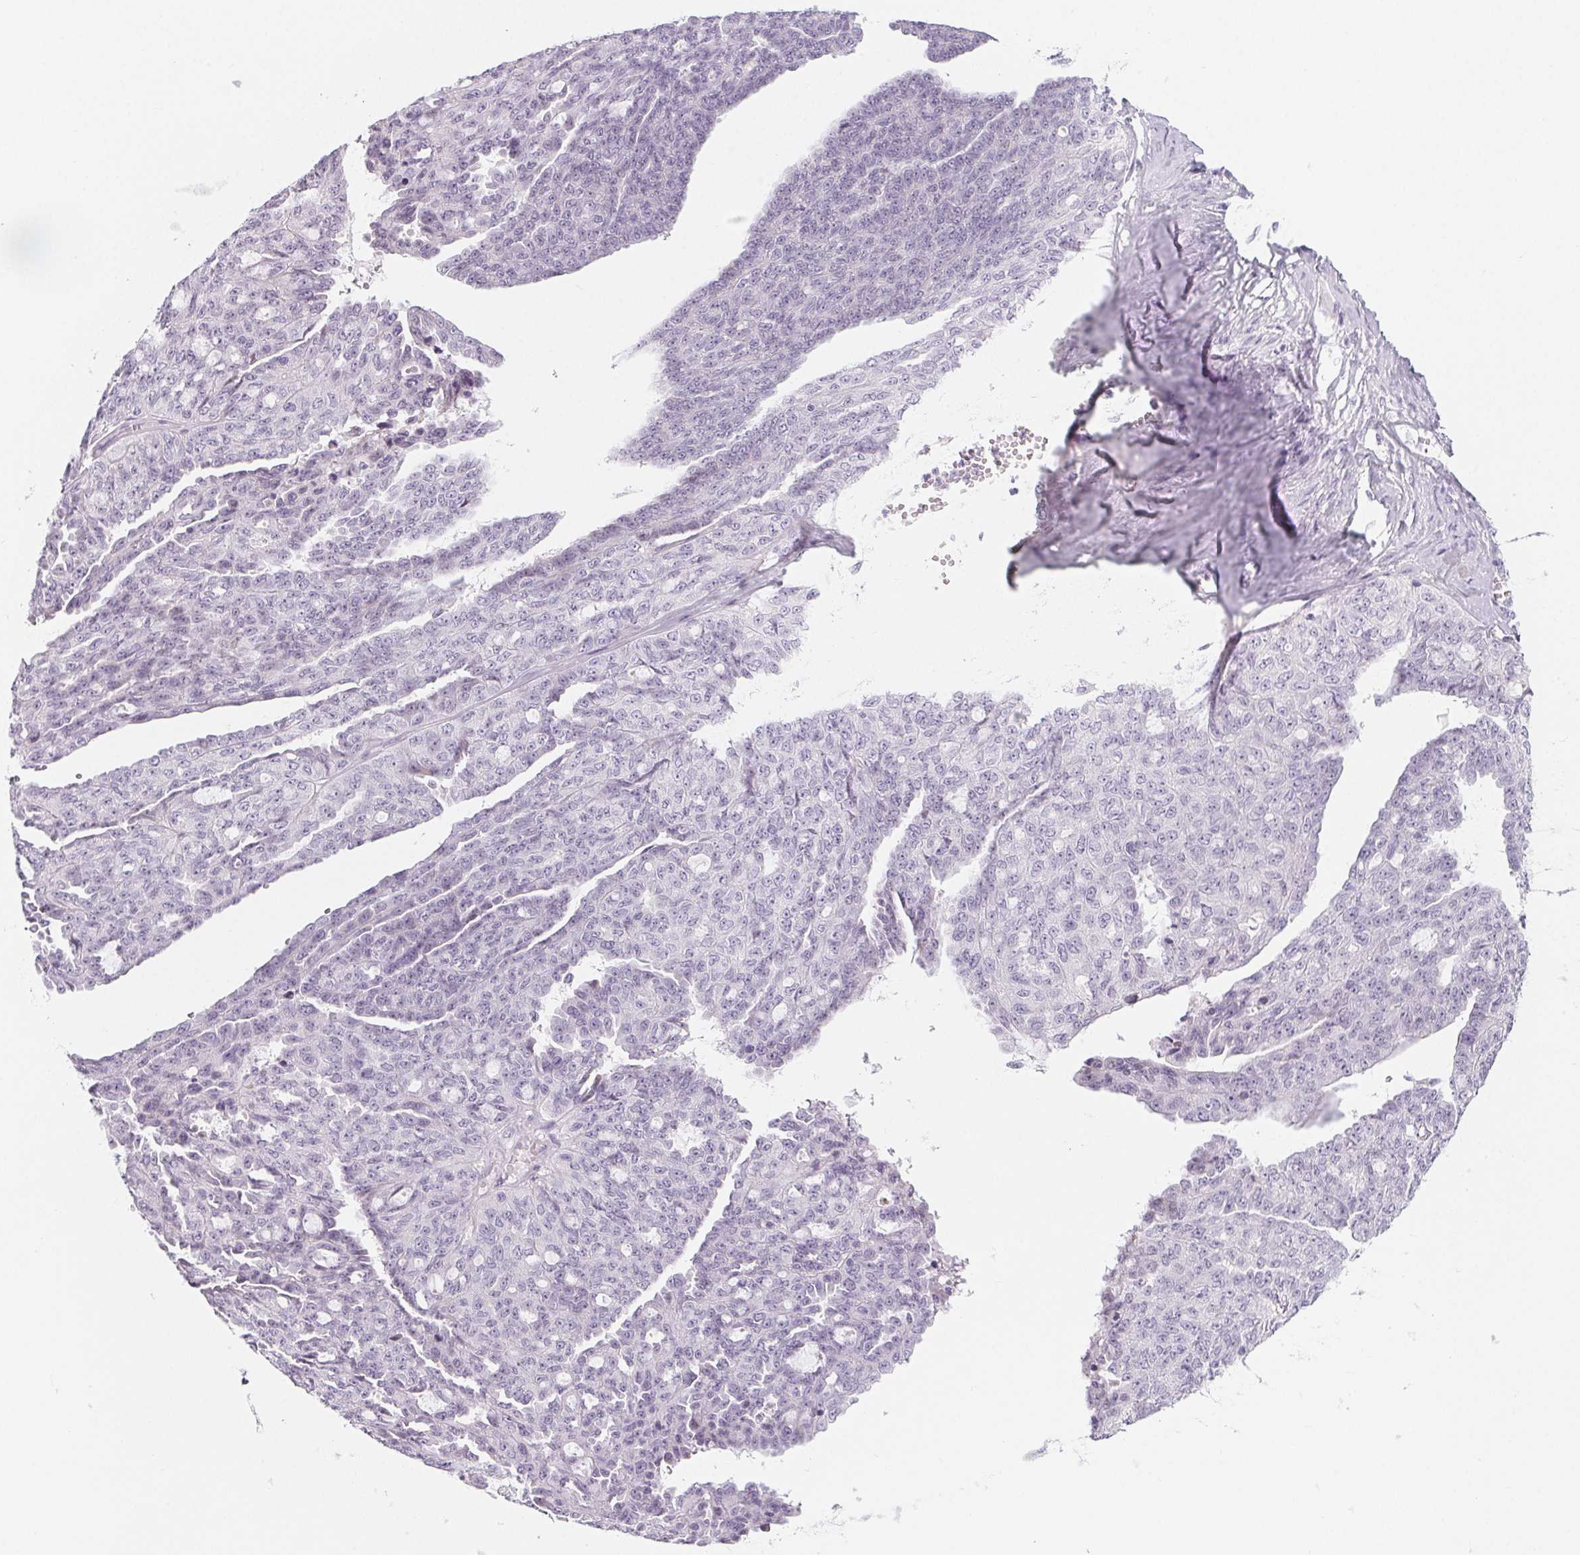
{"staining": {"intensity": "negative", "quantity": "none", "location": "none"}, "tissue": "ovarian cancer", "cell_type": "Tumor cells", "image_type": "cancer", "snomed": [{"axis": "morphology", "description": "Cystadenocarcinoma, serous, NOS"}, {"axis": "topography", "description": "Ovary"}], "caption": "Human ovarian serous cystadenocarcinoma stained for a protein using immunohistochemistry (IHC) exhibits no positivity in tumor cells.", "gene": "SH3GL2", "patient": {"sex": "female", "age": 71}}